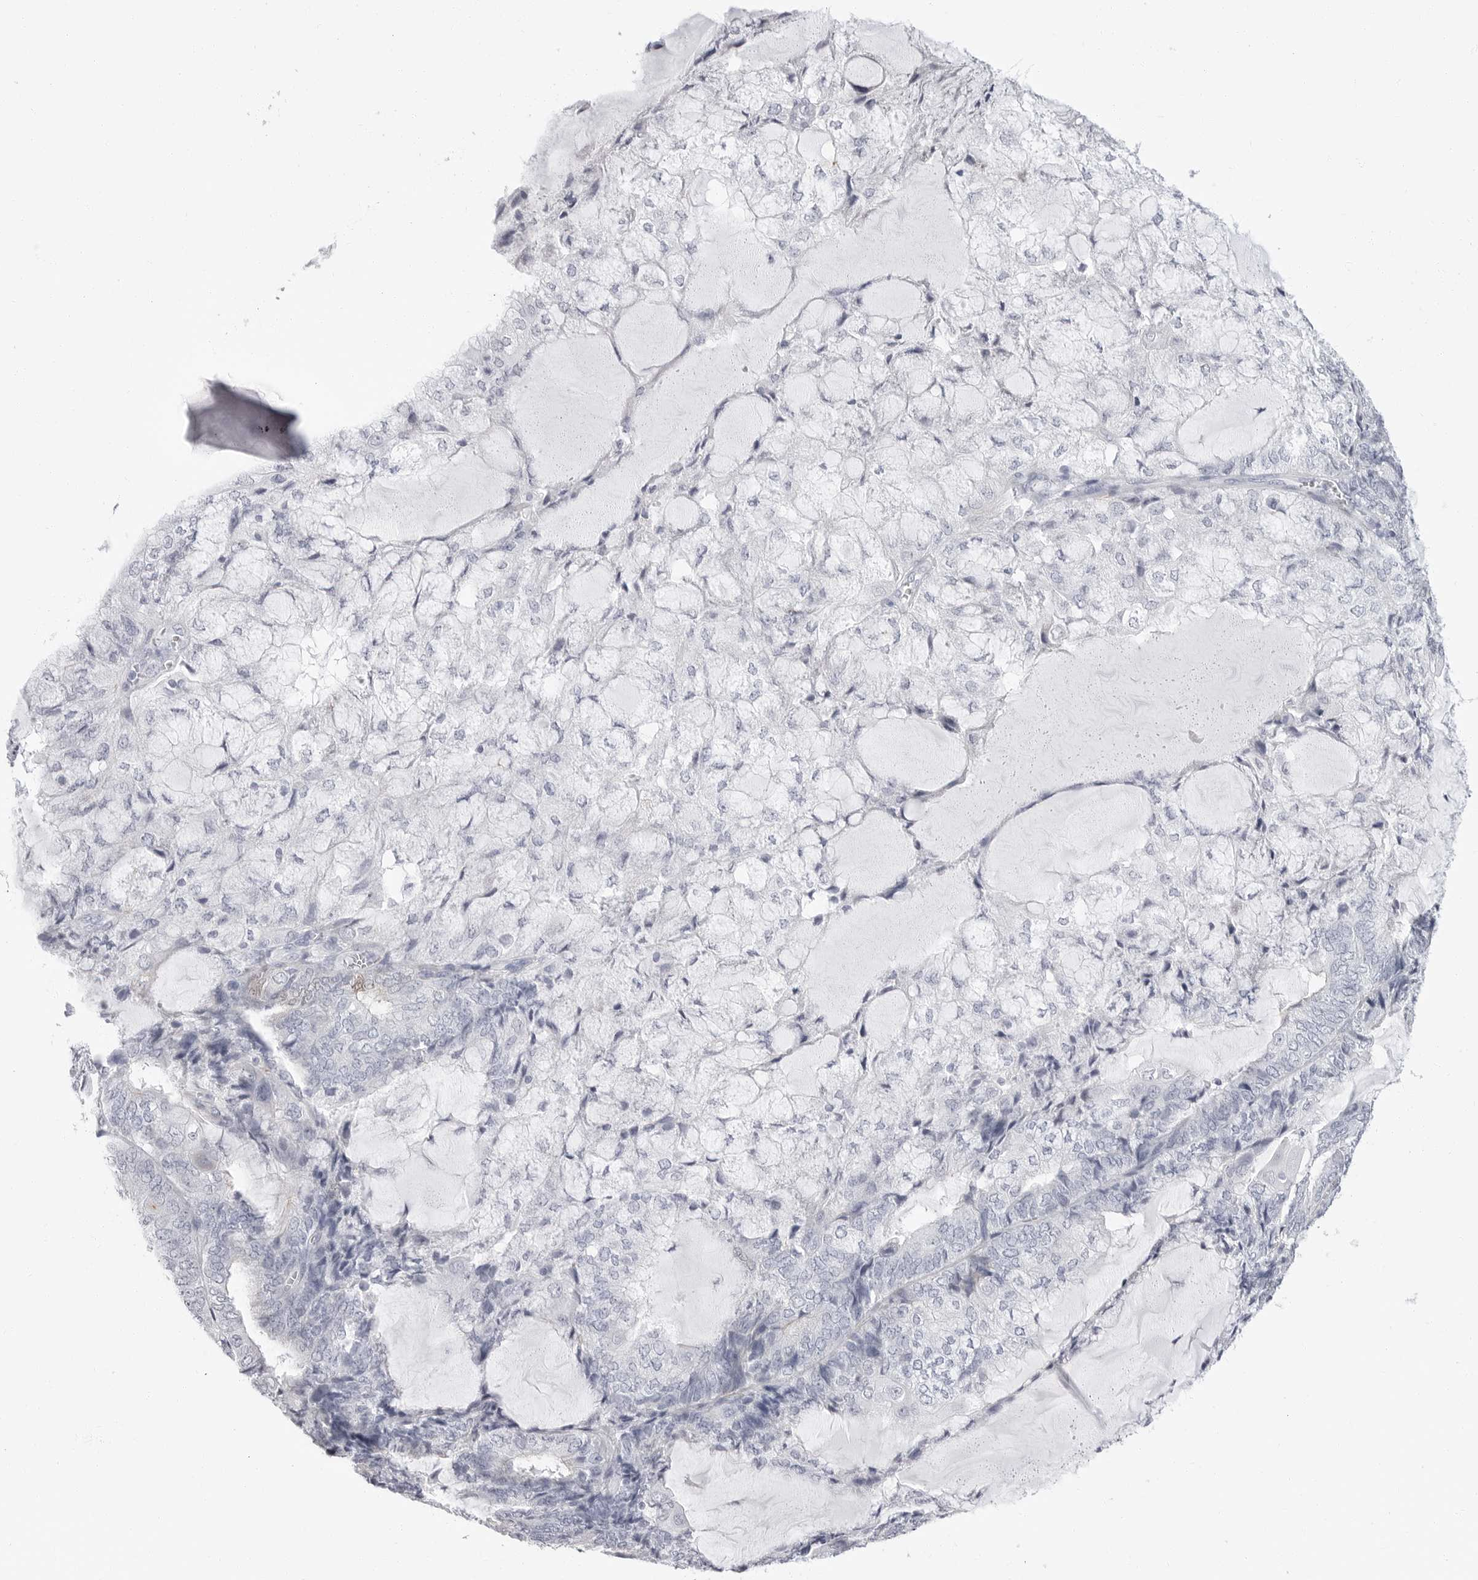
{"staining": {"intensity": "negative", "quantity": "none", "location": "none"}, "tissue": "endometrial cancer", "cell_type": "Tumor cells", "image_type": "cancer", "snomed": [{"axis": "morphology", "description": "Adenocarcinoma, NOS"}, {"axis": "topography", "description": "Endometrium"}], "caption": "Micrograph shows no protein expression in tumor cells of endometrial cancer tissue.", "gene": "ERICH3", "patient": {"sex": "female", "age": 81}}